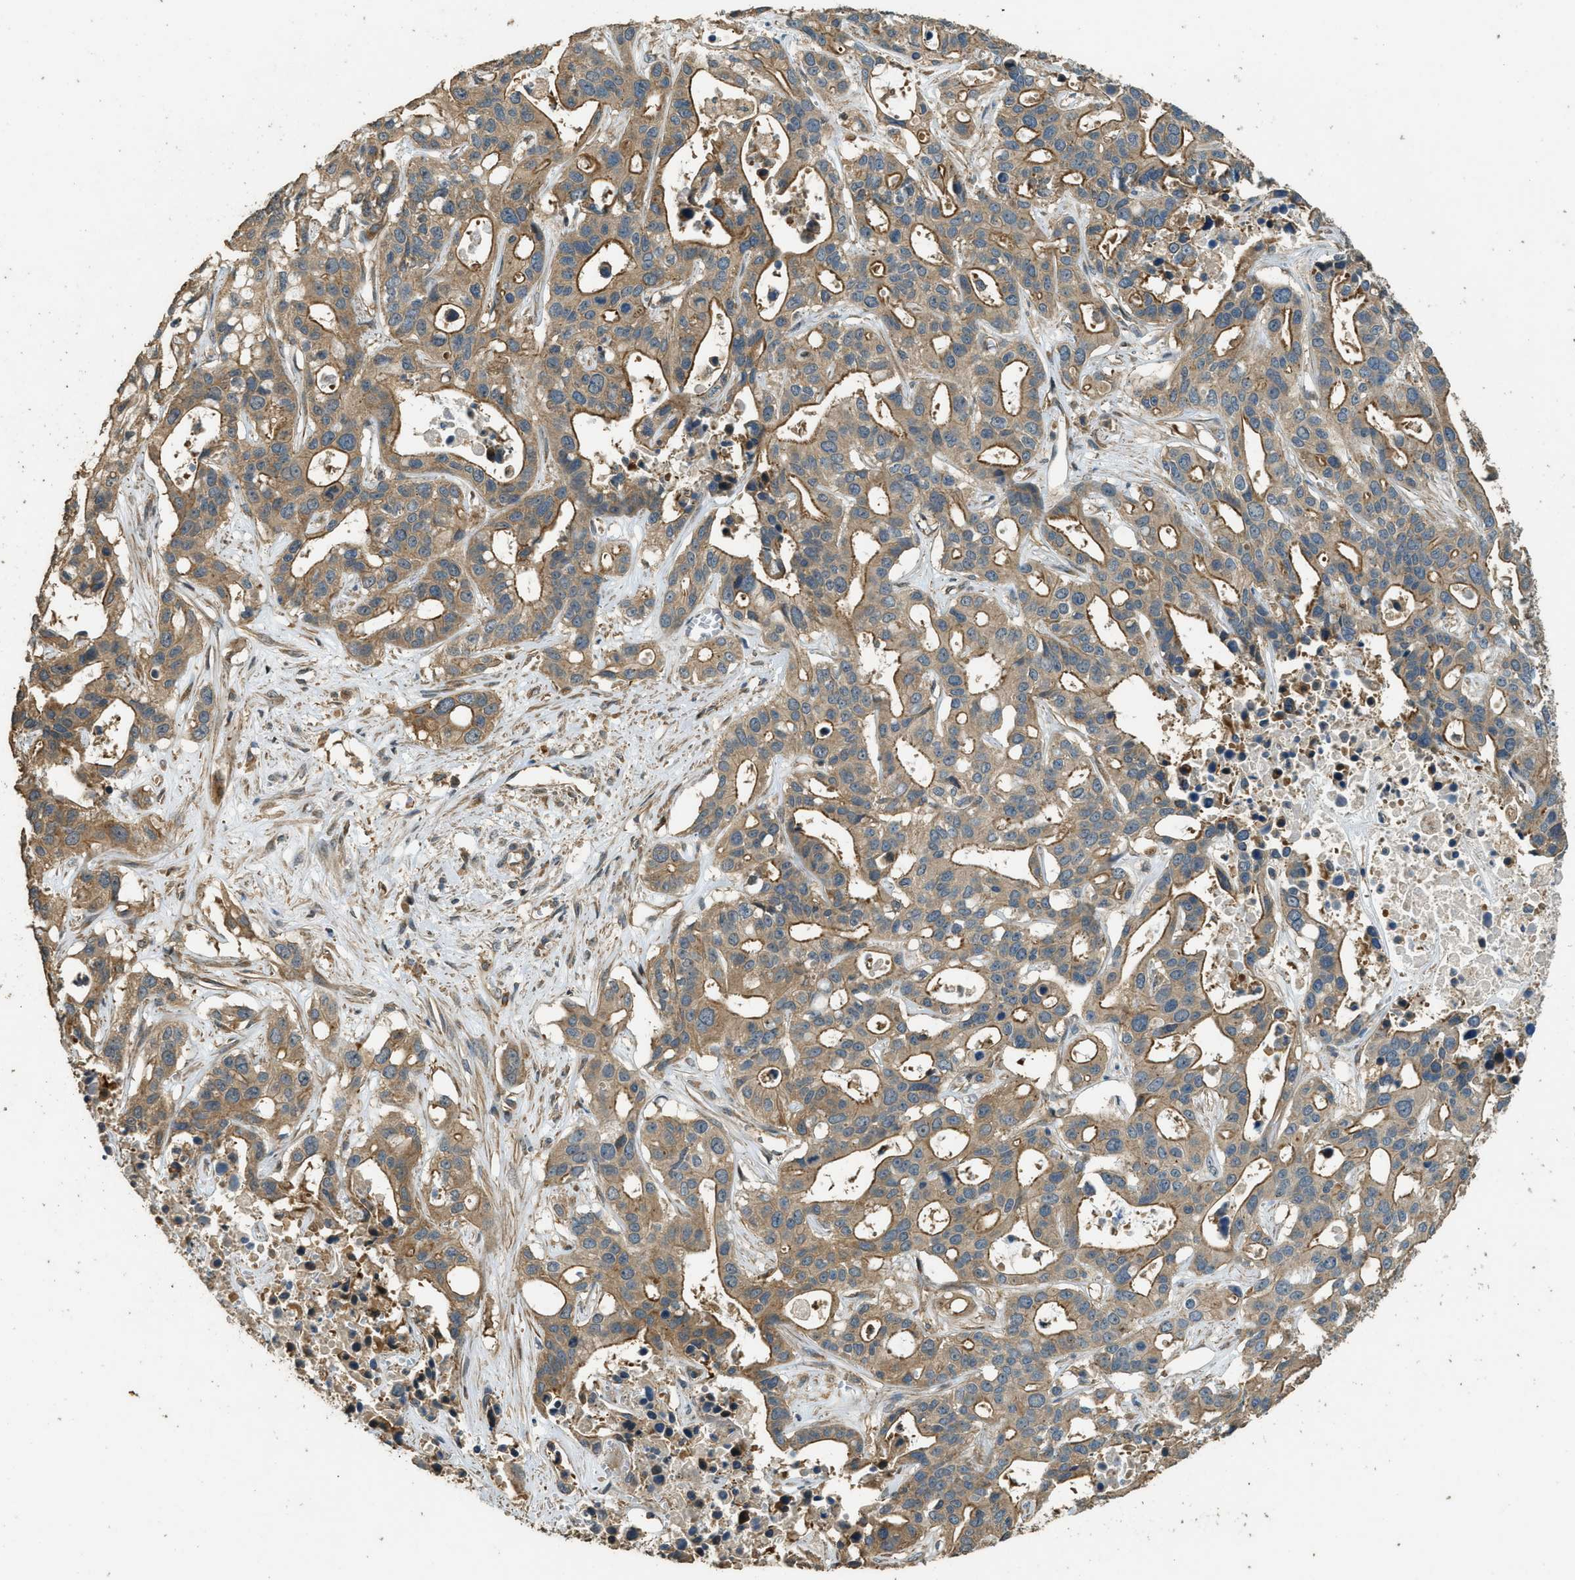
{"staining": {"intensity": "moderate", "quantity": ">75%", "location": "cytoplasmic/membranous"}, "tissue": "liver cancer", "cell_type": "Tumor cells", "image_type": "cancer", "snomed": [{"axis": "morphology", "description": "Cholangiocarcinoma"}, {"axis": "topography", "description": "Liver"}], "caption": "Cholangiocarcinoma (liver) stained with a brown dye reveals moderate cytoplasmic/membranous positive staining in about >75% of tumor cells.", "gene": "MARS1", "patient": {"sex": "female", "age": 65}}